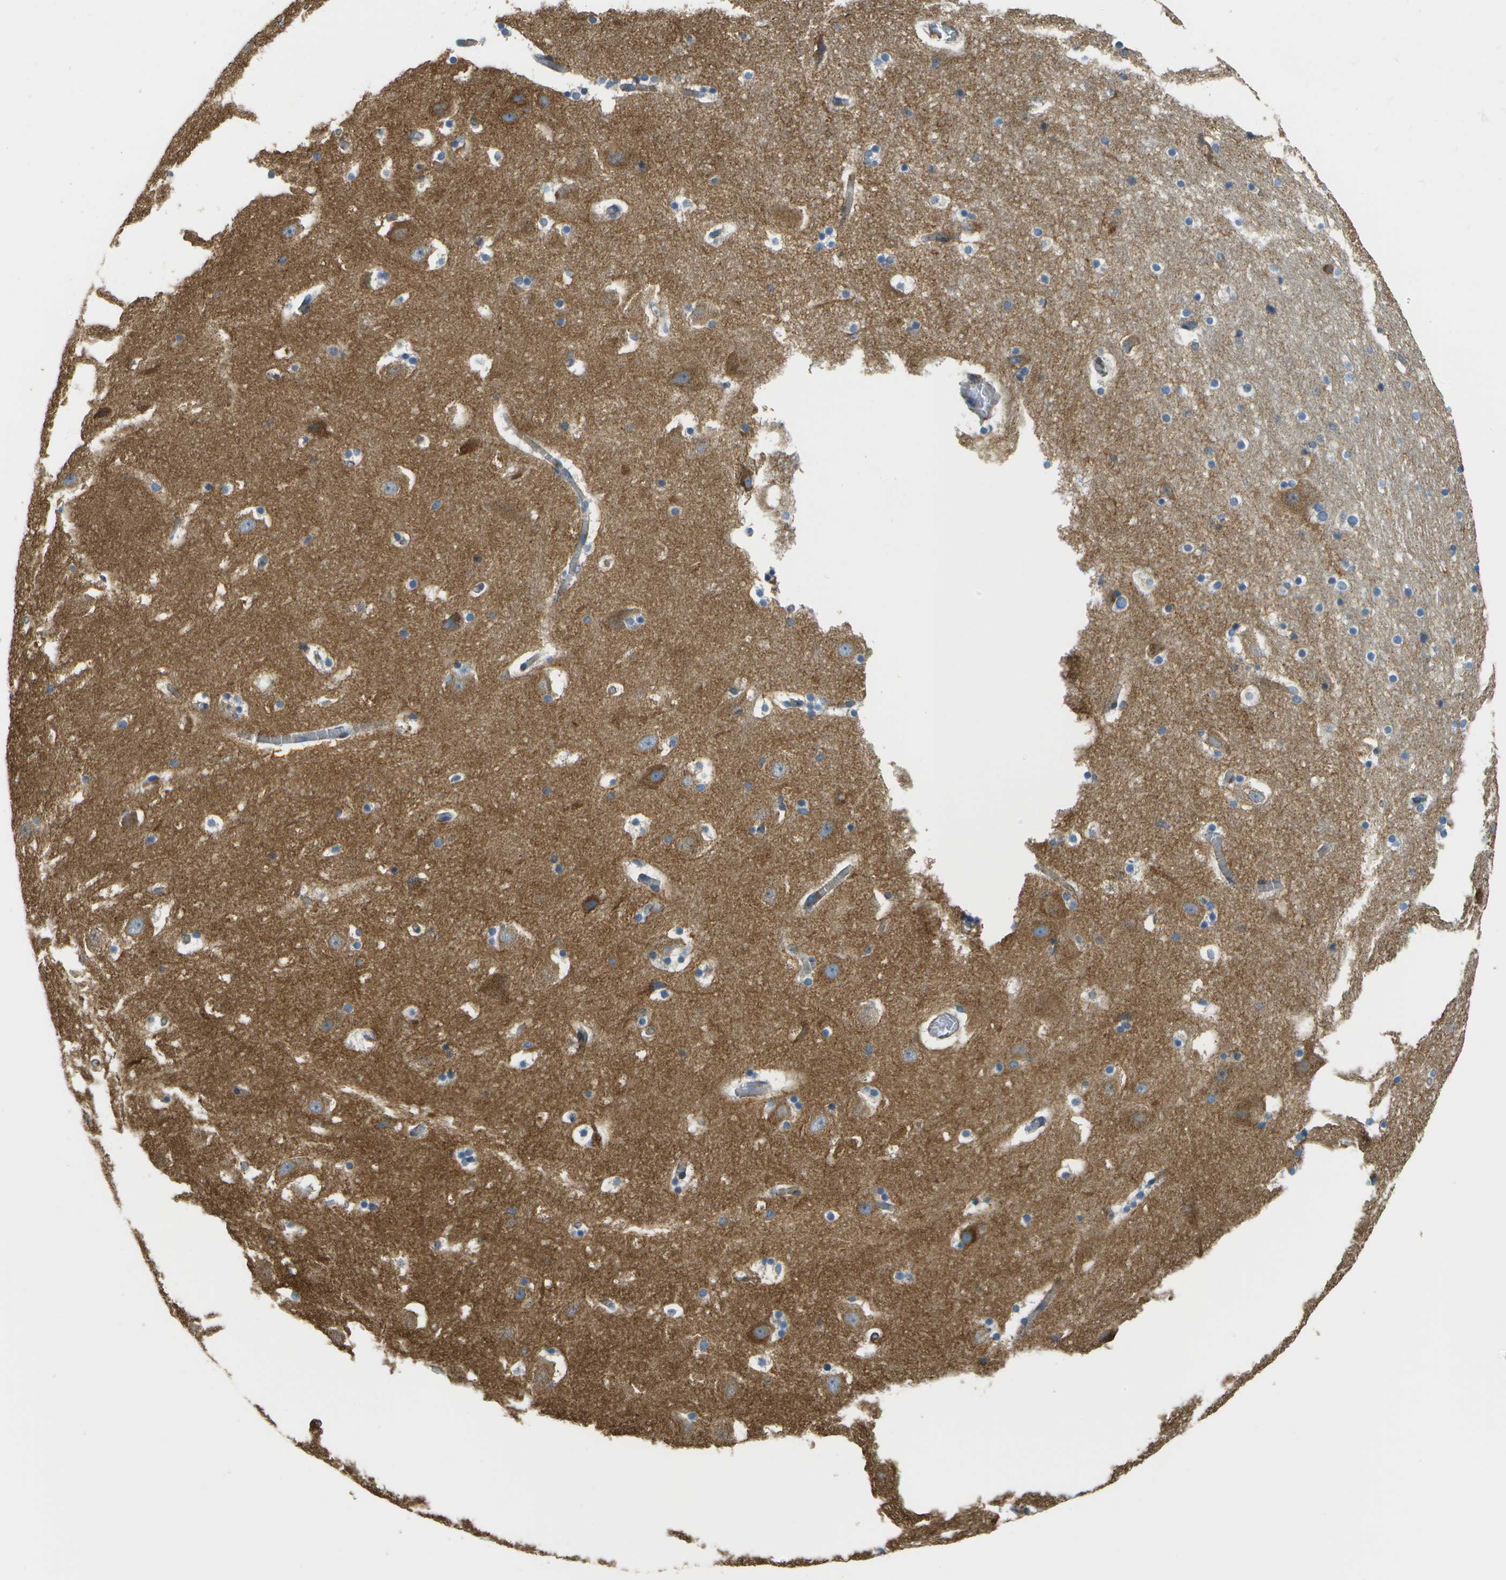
{"staining": {"intensity": "moderate", "quantity": "<25%", "location": "cytoplasmic/membranous"}, "tissue": "hippocampus", "cell_type": "Glial cells", "image_type": "normal", "snomed": [{"axis": "morphology", "description": "Normal tissue, NOS"}, {"axis": "topography", "description": "Hippocampus"}], "caption": "Immunohistochemistry histopathology image of unremarkable human hippocampus stained for a protein (brown), which exhibits low levels of moderate cytoplasmic/membranous staining in approximately <25% of glial cells.", "gene": "CLTC", "patient": {"sex": "male", "age": 45}}